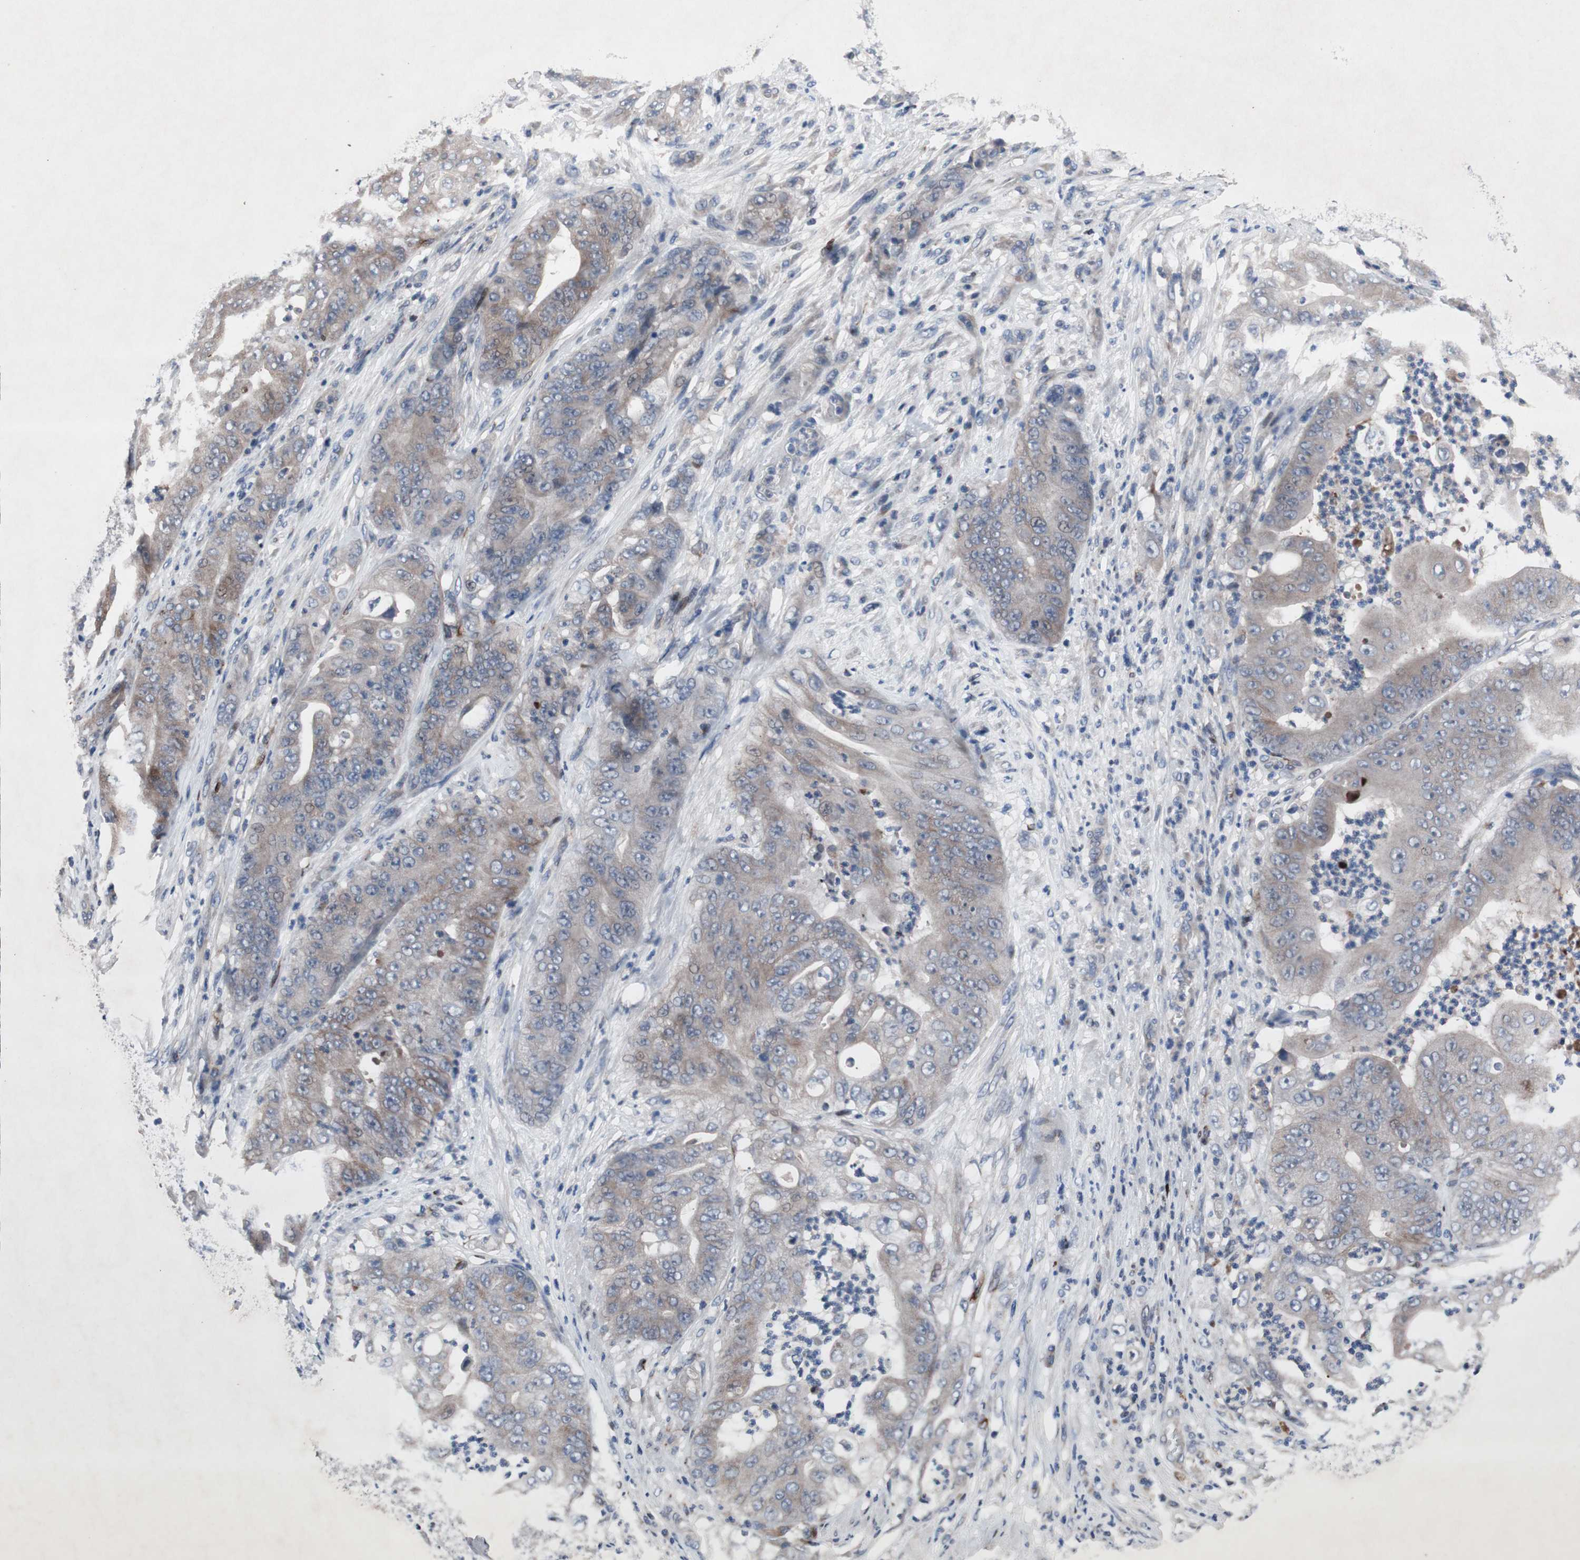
{"staining": {"intensity": "weak", "quantity": "25%-75%", "location": "cytoplasmic/membranous"}, "tissue": "stomach cancer", "cell_type": "Tumor cells", "image_type": "cancer", "snomed": [{"axis": "morphology", "description": "Adenocarcinoma, NOS"}, {"axis": "topography", "description": "Stomach"}], "caption": "Tumor cells demonstrate low levels of weak cytoplasmic/membranous expression in about 25%-75% of cells in human stomach cancer. Using DAB (brown) and hematoxylin (blue) stains, captured at high magnification using brightfield microscopy.", "gene": "MUTYH", "patient": {"sex": "female", "age": 73}}